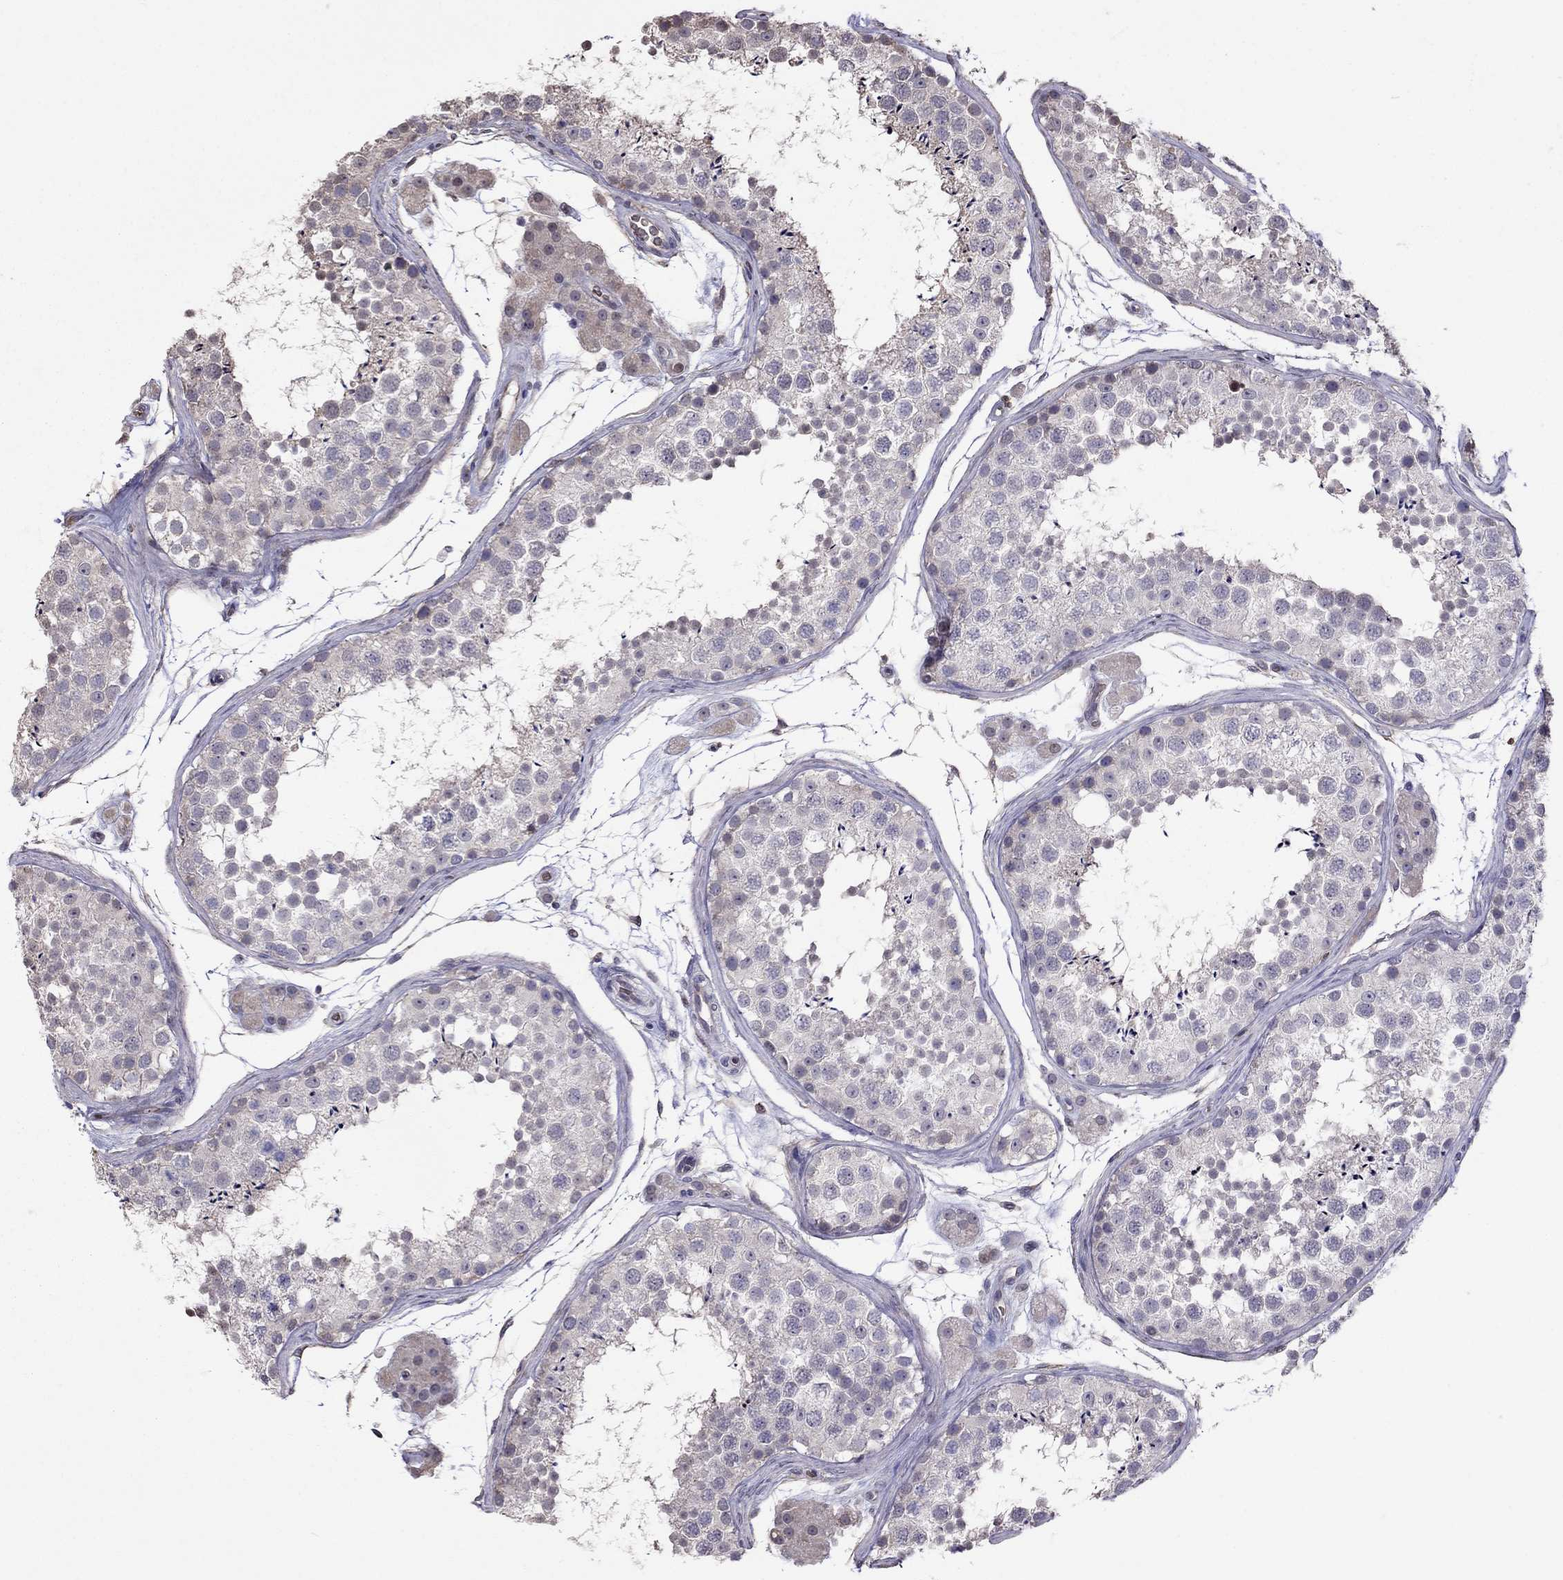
{"staining": {"intensity": "negative", "quantity": "none", "location": "none"}, "tissue": "testis", "cell_type": "Cells in seminiferous ducts", "image_type": "normal", "snomed": [{"axis": "morphology", "description": "Normal tissue, NOS"}, {"axis": "topography", "description": "Testis"}], "caption": "Testis was stained to show a protein in brown. There is no significant expression in cells in seminiferous ducts. (DAB (3,3'-diaminobenzidine) IHC, high magnification).", "gene": "ADAM28", "patient": {"sex": "male", "age": 41}}